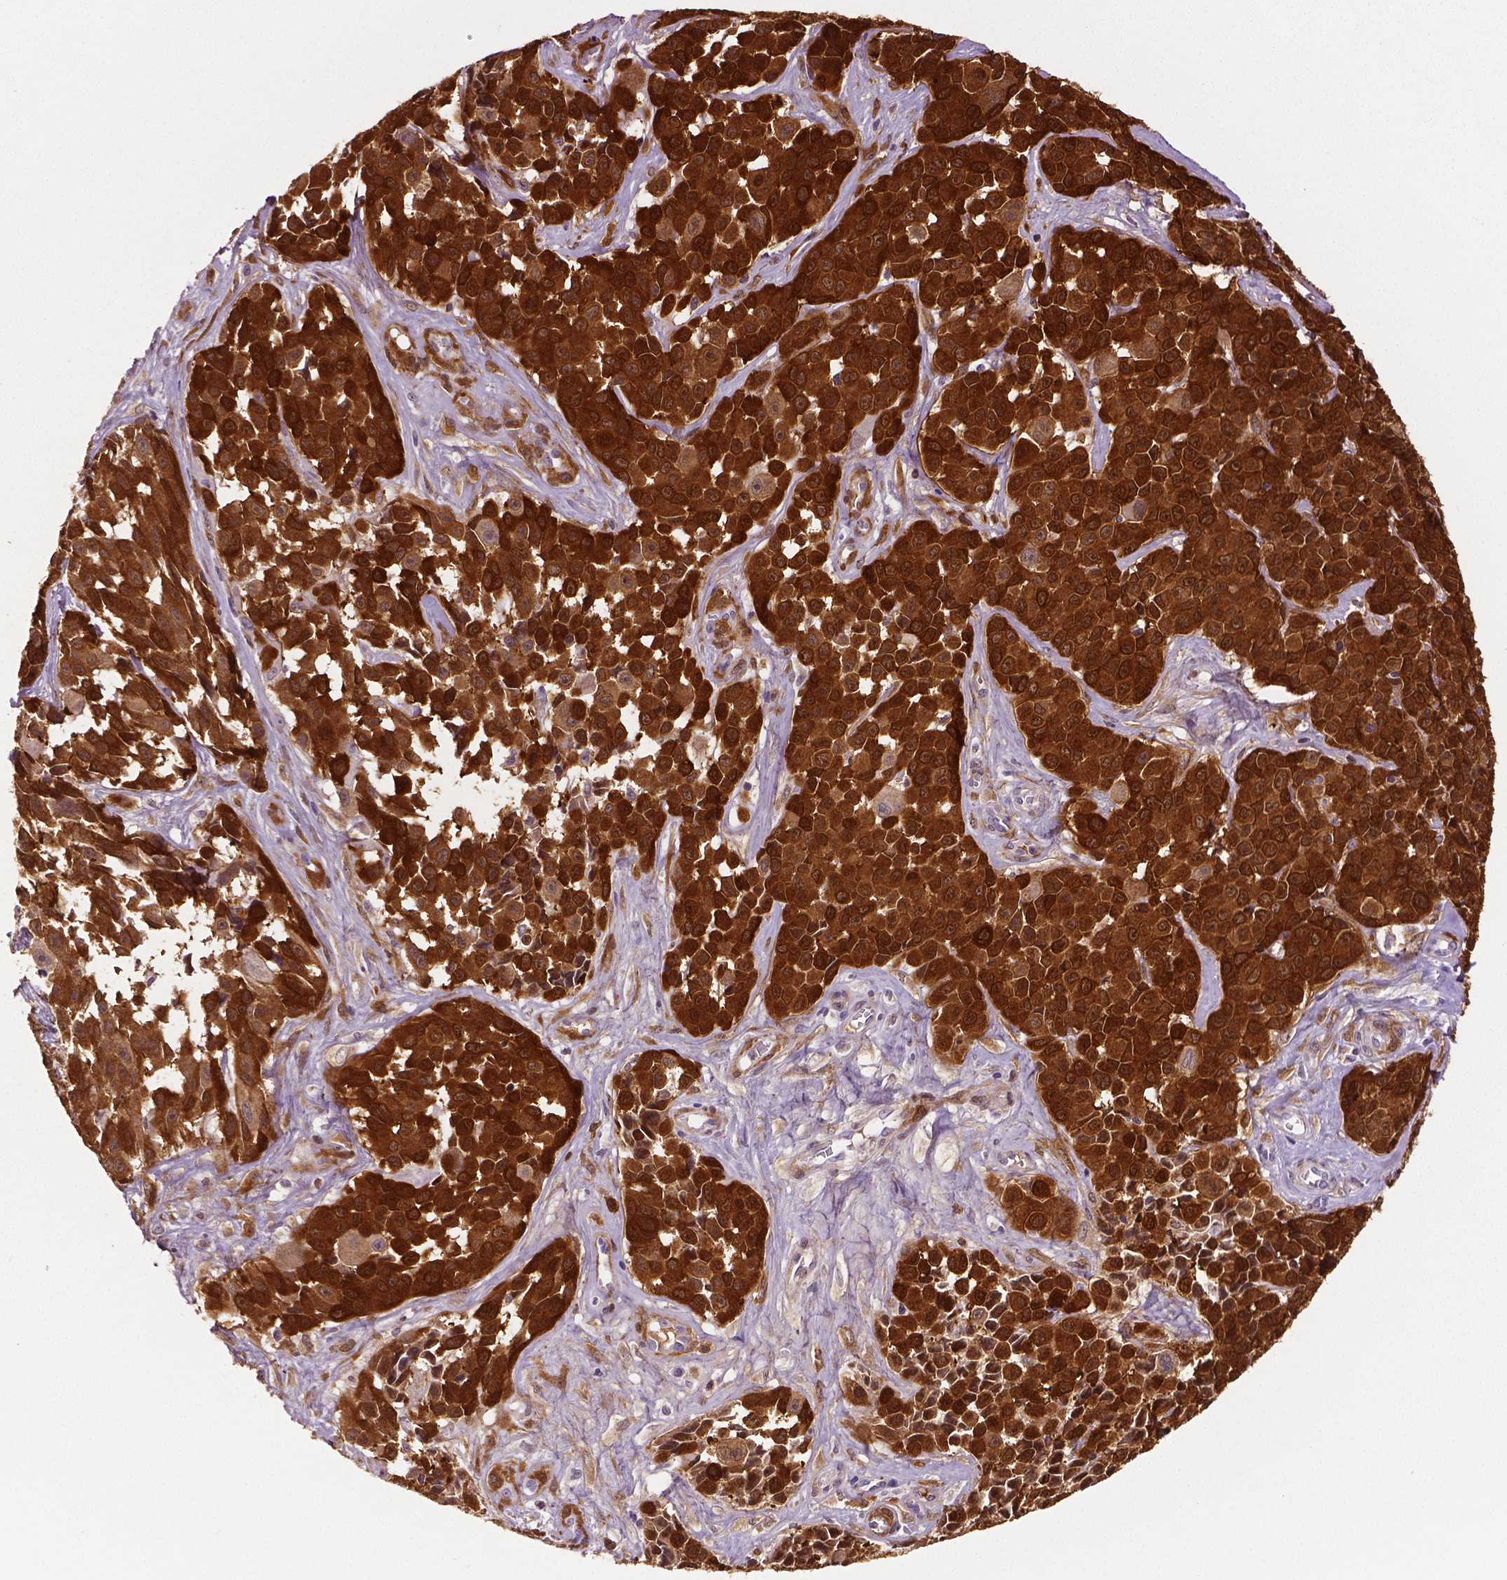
{"staining": {"intensity": "strong", "quantity": ">75%", "location": "cytoplasmic/membranous,nuclear"}, "tissue": "melanoma", "cell_type": "Tumor cells", "image_type": "cancer", "snomed": [{"axis": "morphology", "description": "Malignant melanoma, NOS"}, {"axis": "topography", "description": "Skin"}], "caption": "Immunohistochemistry (IHC) of human melanoma shows high levels of strong cytoplasmic/membranous and nuclear expression in approximately >75% of tumor cells. Immunohistochemistry stains the protein of interest in brown and the nuclei are stained blue.", "gene": "PHGDH", "patient": {"sex": "female", "age": 88}}